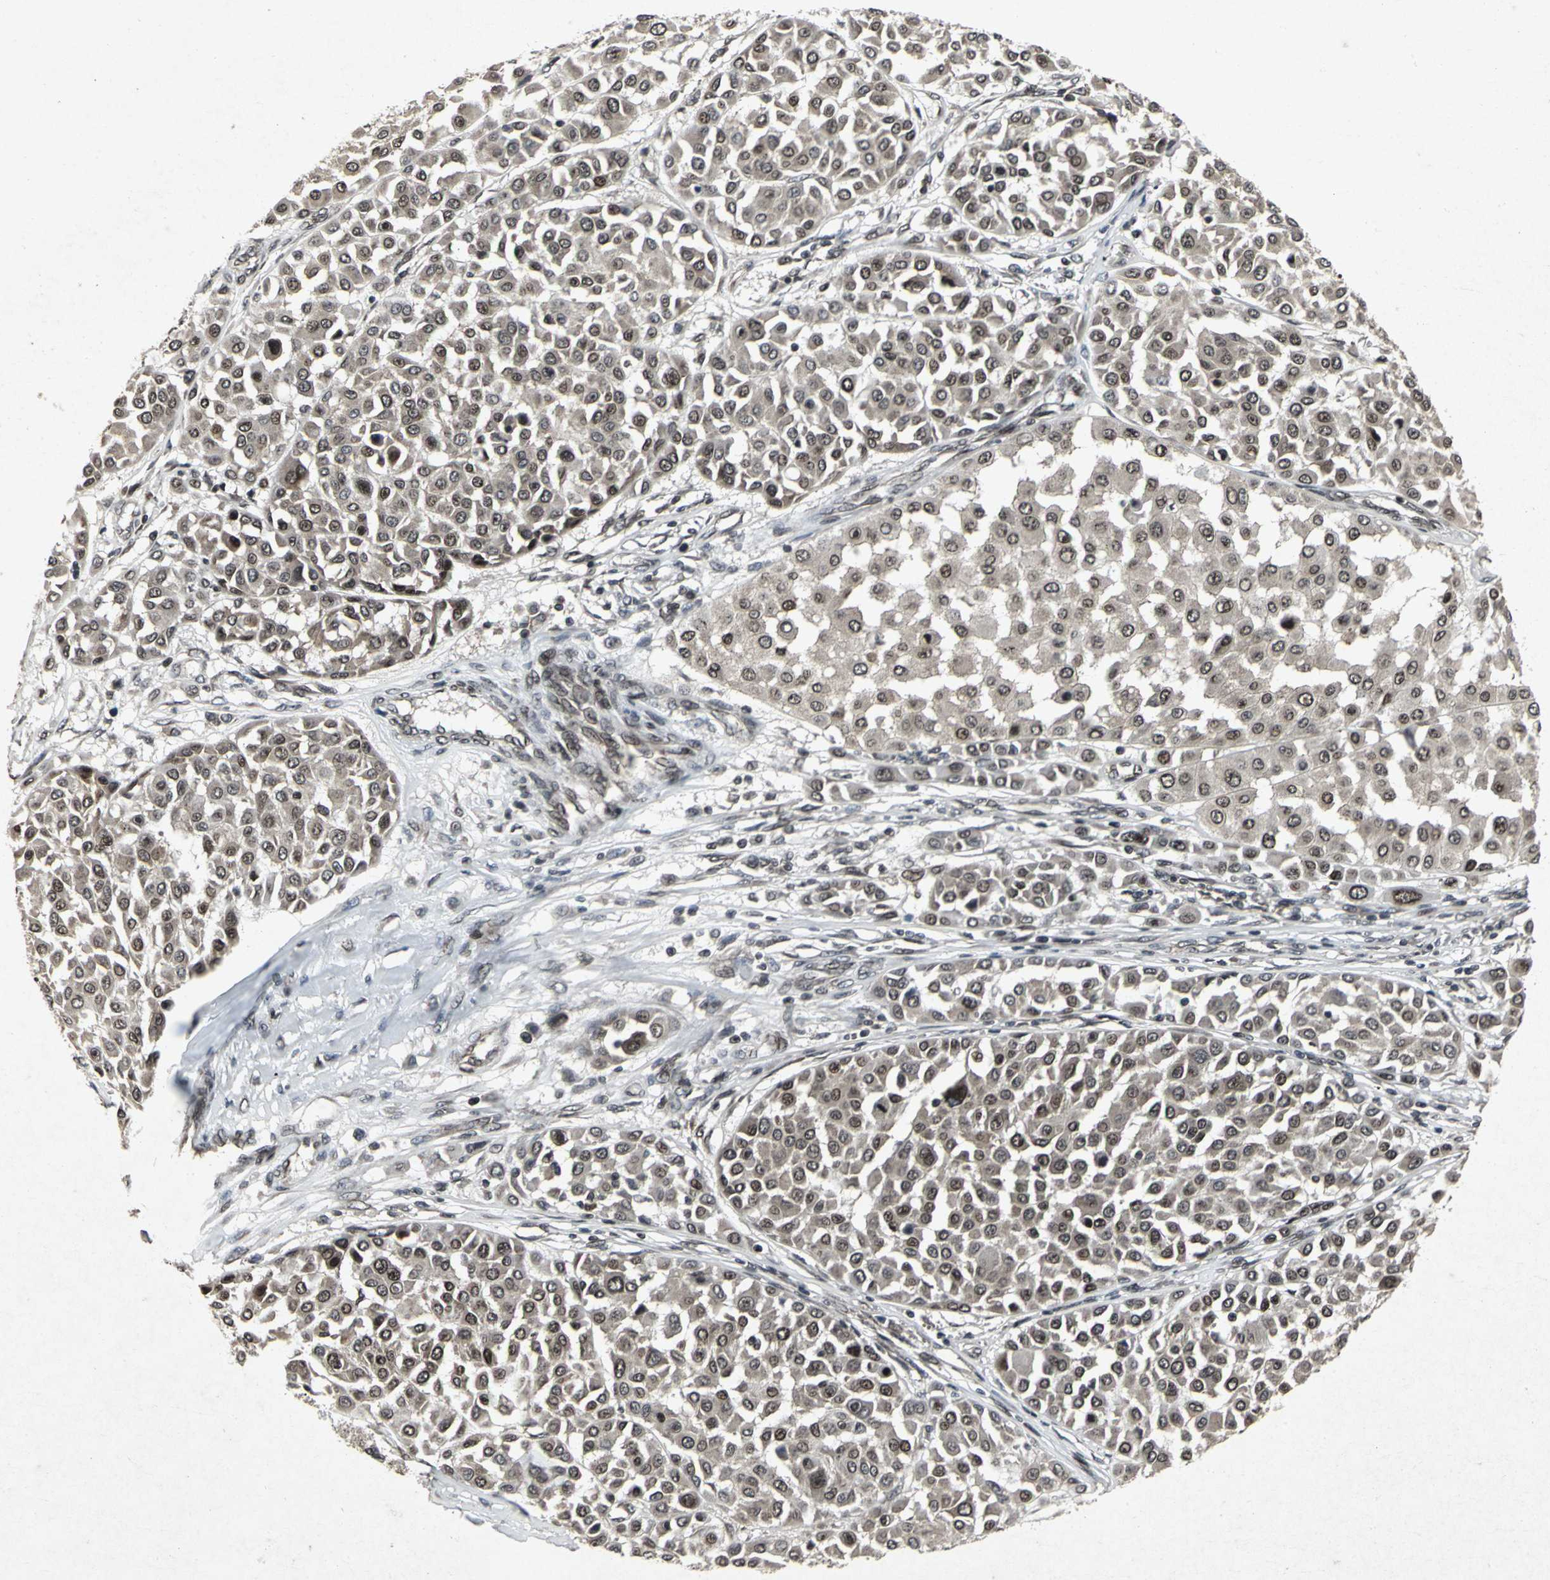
{"staining": {"intensity": "strong", "quantity": ">75%", "location": "cytoplasmic/membranous,nuclear"}, "tissue": "melanoma", "cell_type": "Tumor cells", "image_type": "cancer", "snomed": [{"axis": "morphology", "description": "Malignant melanoma, Metastatic site"}, {"axis": "topography", "description": "Soft tissue"}], "caption": "The image reveals a brown stain indicating the presence of a protein in the cytoplasmic/membranous and nuclear of tumor cells in melanoma. (Brightfield microscopy of DAB IHC at high magnification).", "gene": "SH2B3", "patient": {"sex": "male", "age": 41}}